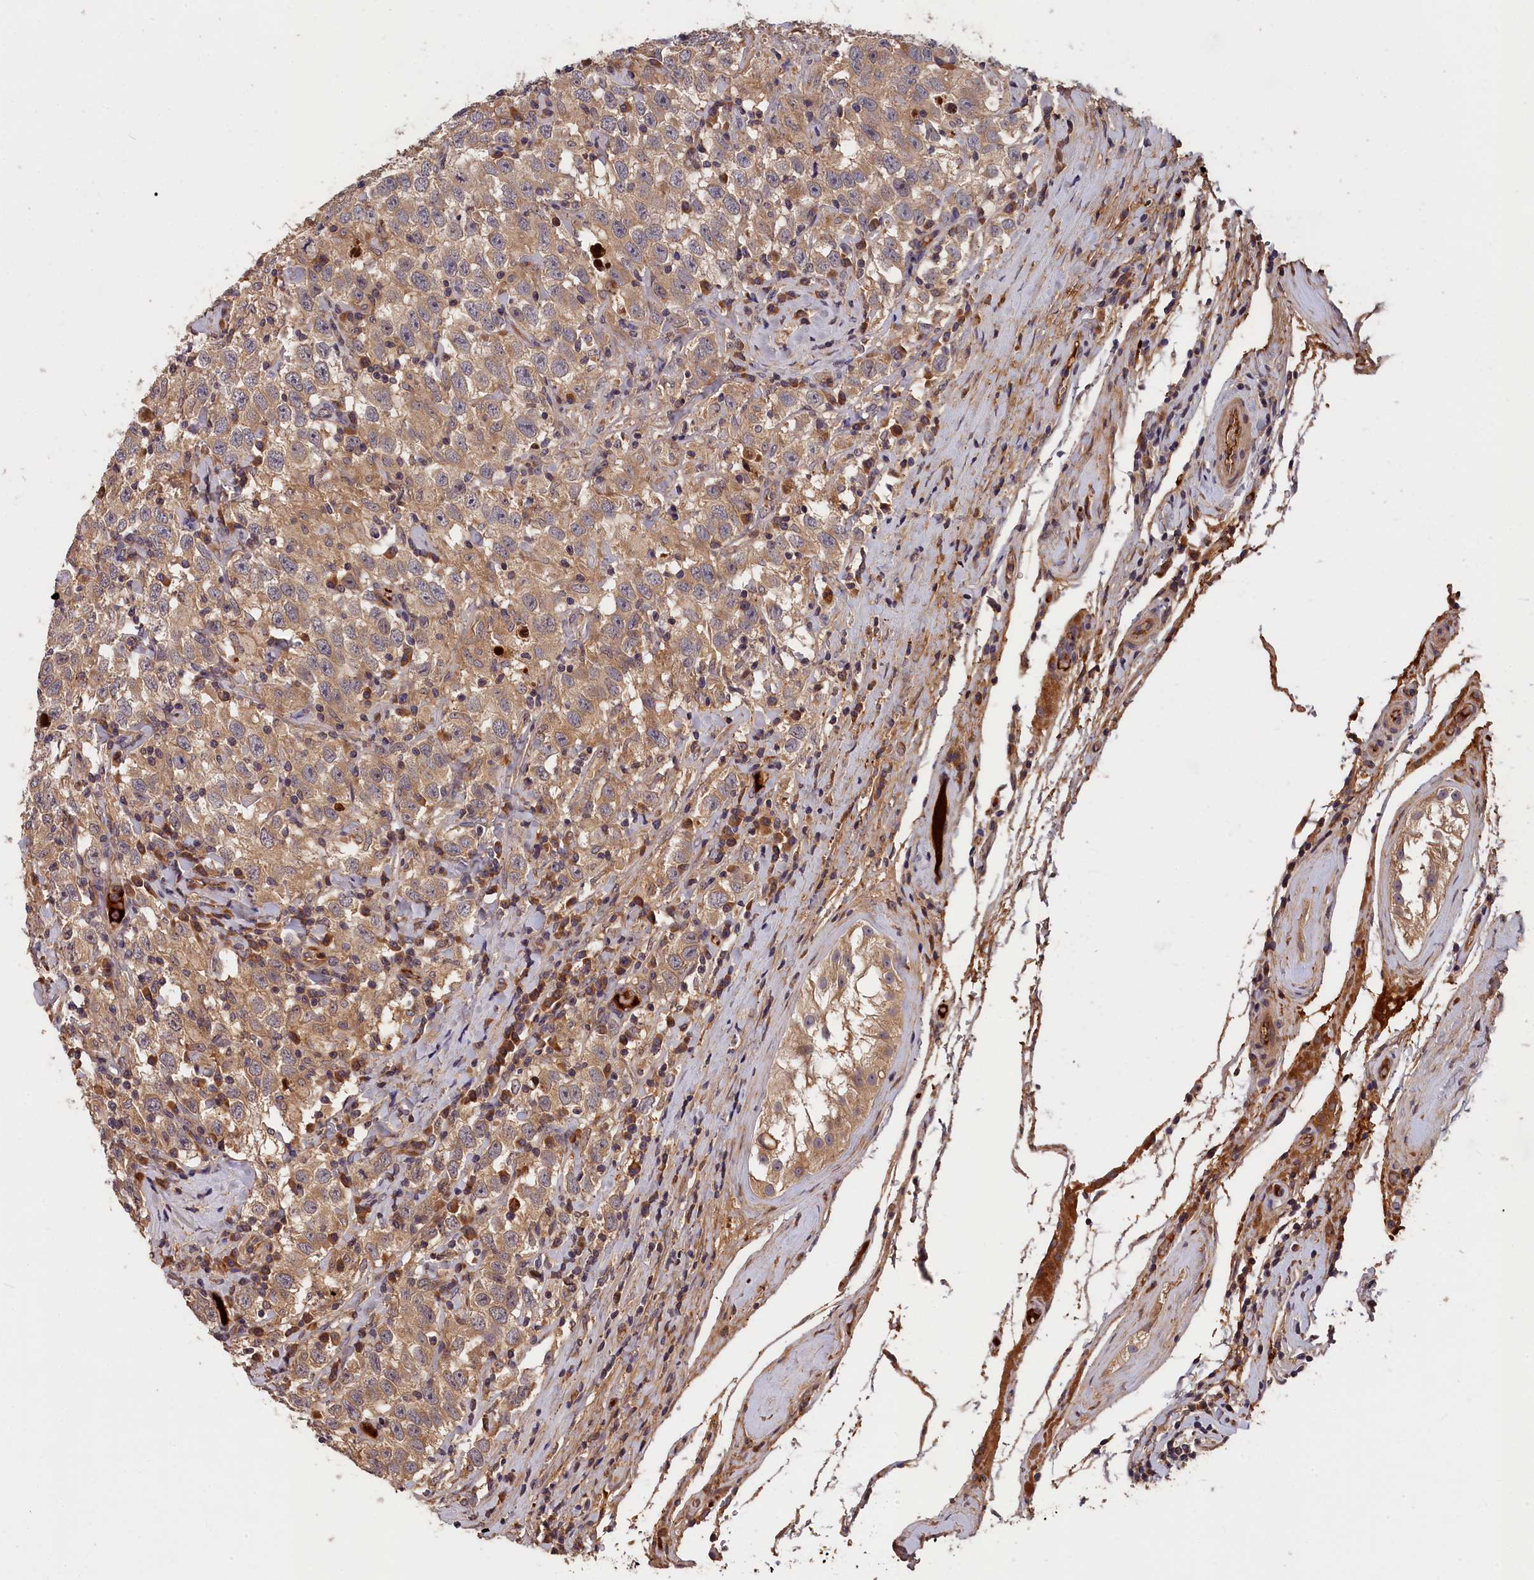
{"staining": {"intensity": "moderate", "quantity": ">75%", "location": "cytoplasmic/membranous"}, "tissue": "testis cancer", "cell_type": "Tumor cells", "image_type": "cancer", "snomed": [{"axis": "morphology", "description": "Seminoma, NOS"}, {"axis": "topography", "description": "Testis"}], "caption": "DAB (3,3'-diaminobenzidine) immunohistochemical staining of seminoma (testis) reveals moderate cytoplasmic/membranous protein staining in approximately >75% of tumor cells. (IHC, brightfield microscopy, high magnification).", "gene": "ITIH1", "patient": {"sex": "male", "age": 41}}